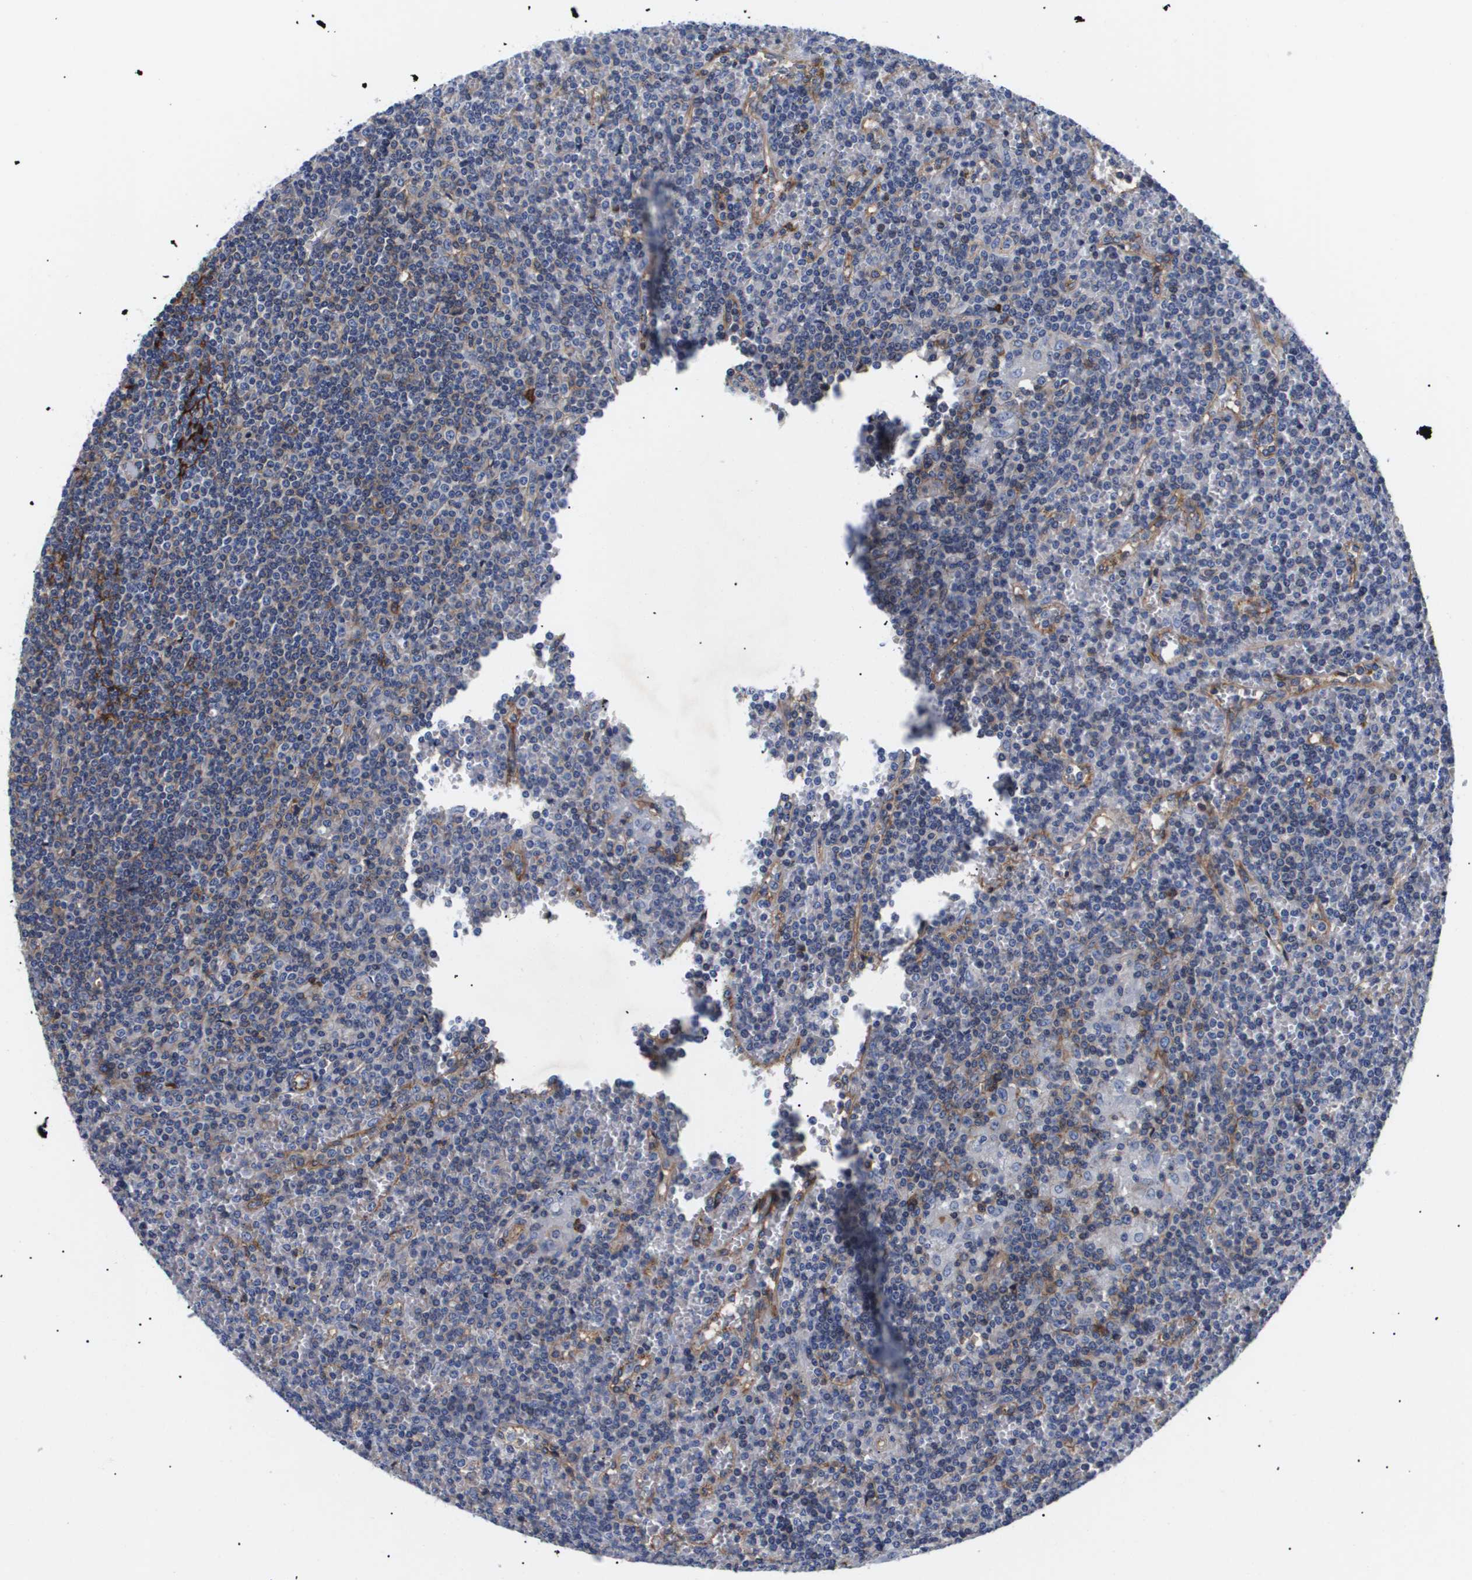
{"staining": {"intensity": "weak", "quantity": "25%-75%", "location": "cytoplasmic/membranous"}, "tissue": "lymphoma", "cell_type": "Tumor cells", "image_type": "cancer", "snomed": [{"axis": "morphology", "description": "Malignant lymphoma, non-Hodgkin's type, Low grade"}, {"axis": "topography", "description": "Spleen"}], "caption": "DAB immunohistochemical staining of lymphoma demonstrates weak cytoplasmic/membranous protein expression in approximately 25%-75% of tumor cells.", "gene": "SHD", "patient": {"sex": "female", "age": 19}}